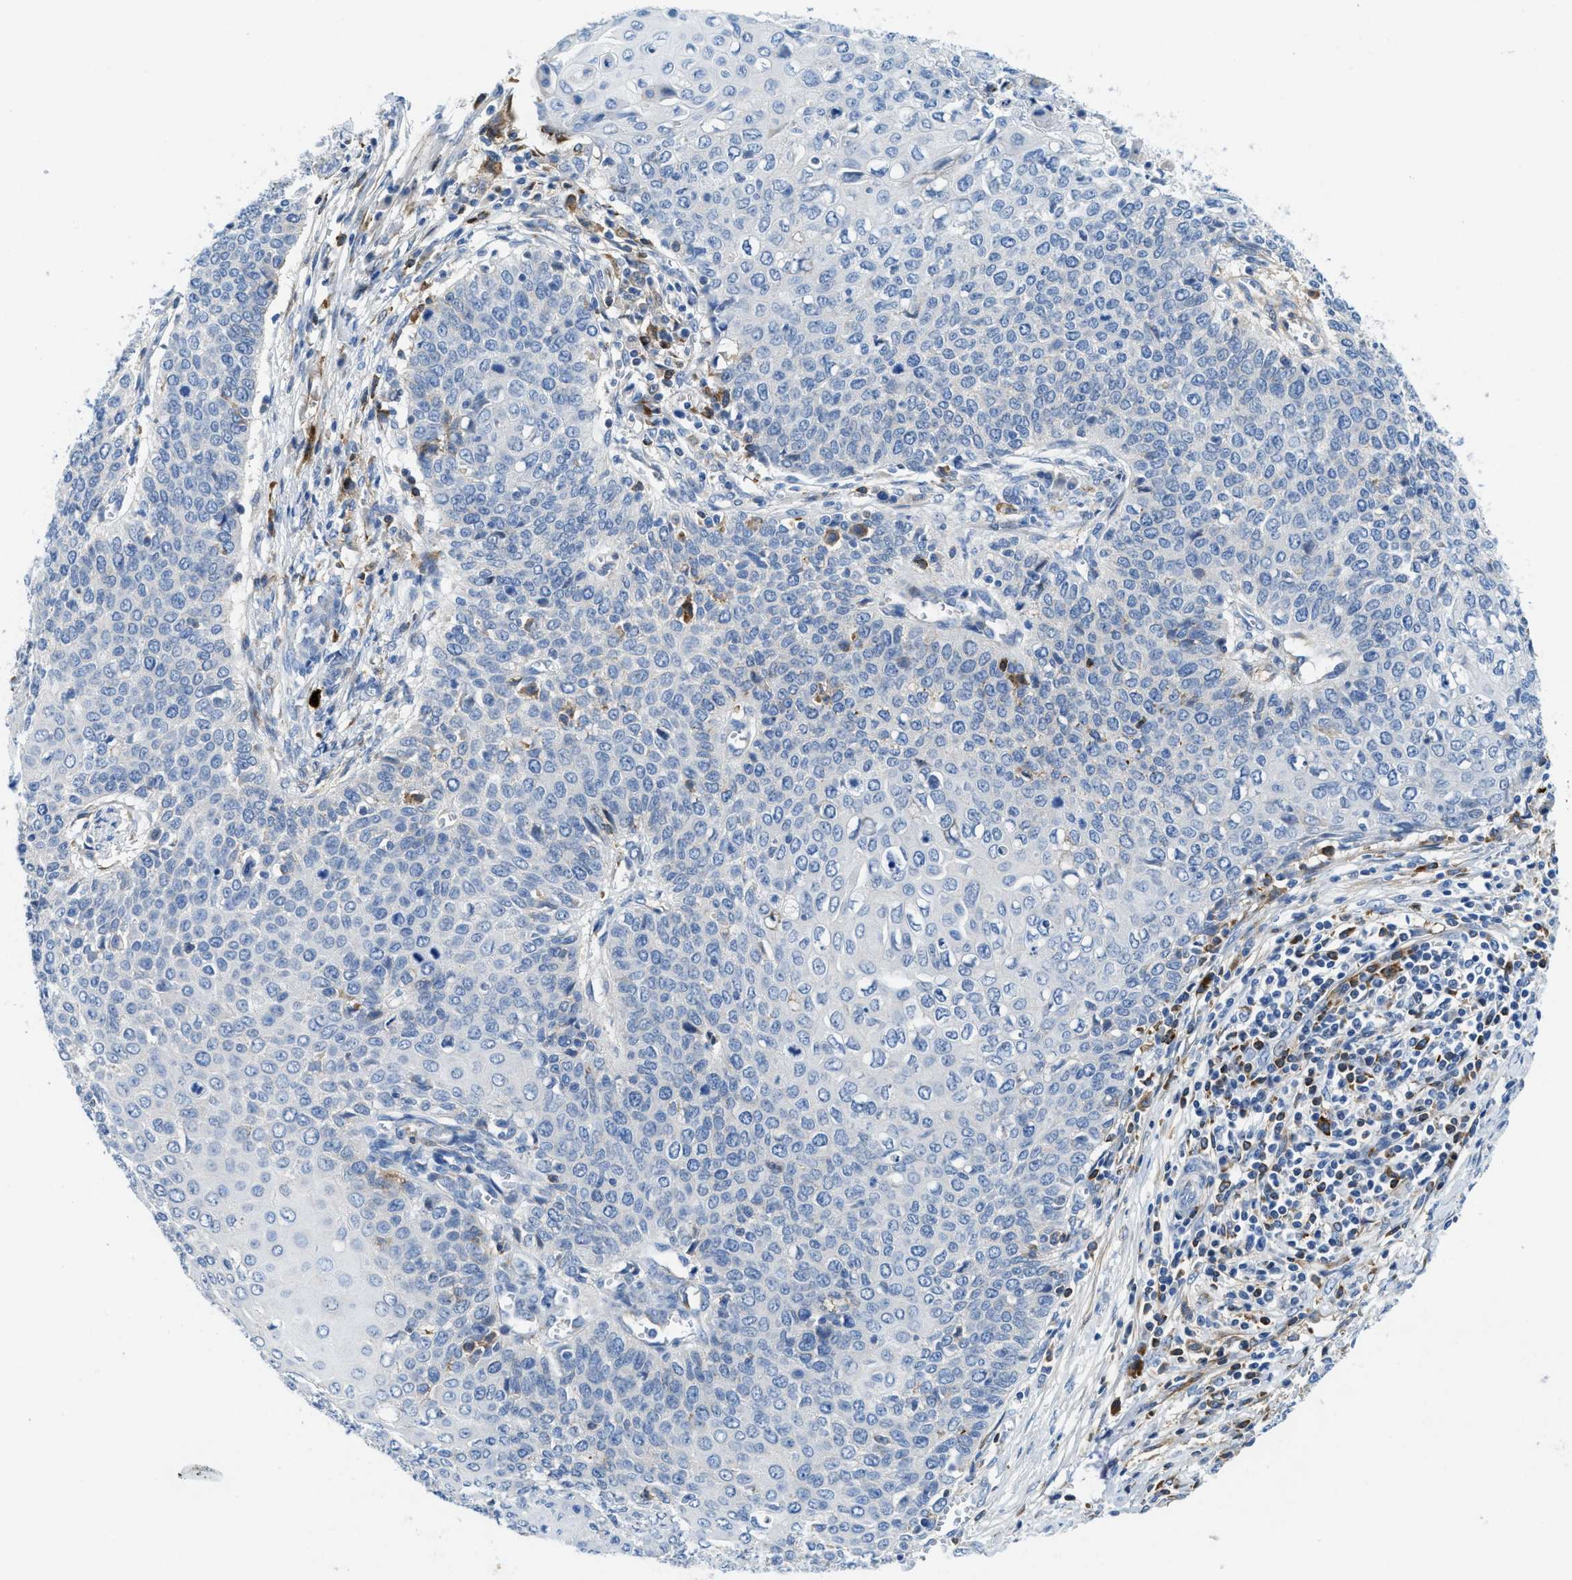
{"staining": {"intensity": "negative", "quantity": "none", "location": "none"}, "tissue": "cervical cancer", "cell_type": "Tumor cells", "image_type": "cancer", "snomed": [{"axis": "morphology", "description": "Squamous cell carcinoma, NOS"}, {"axis": "topography", "description": "Cervix"}], "caption": "There is no significant staining in tumor cells of cervical cancer. (DAB IHC, high magnification).", "gene": "CFB", "patient": {"sex": "female", "age": 39}}